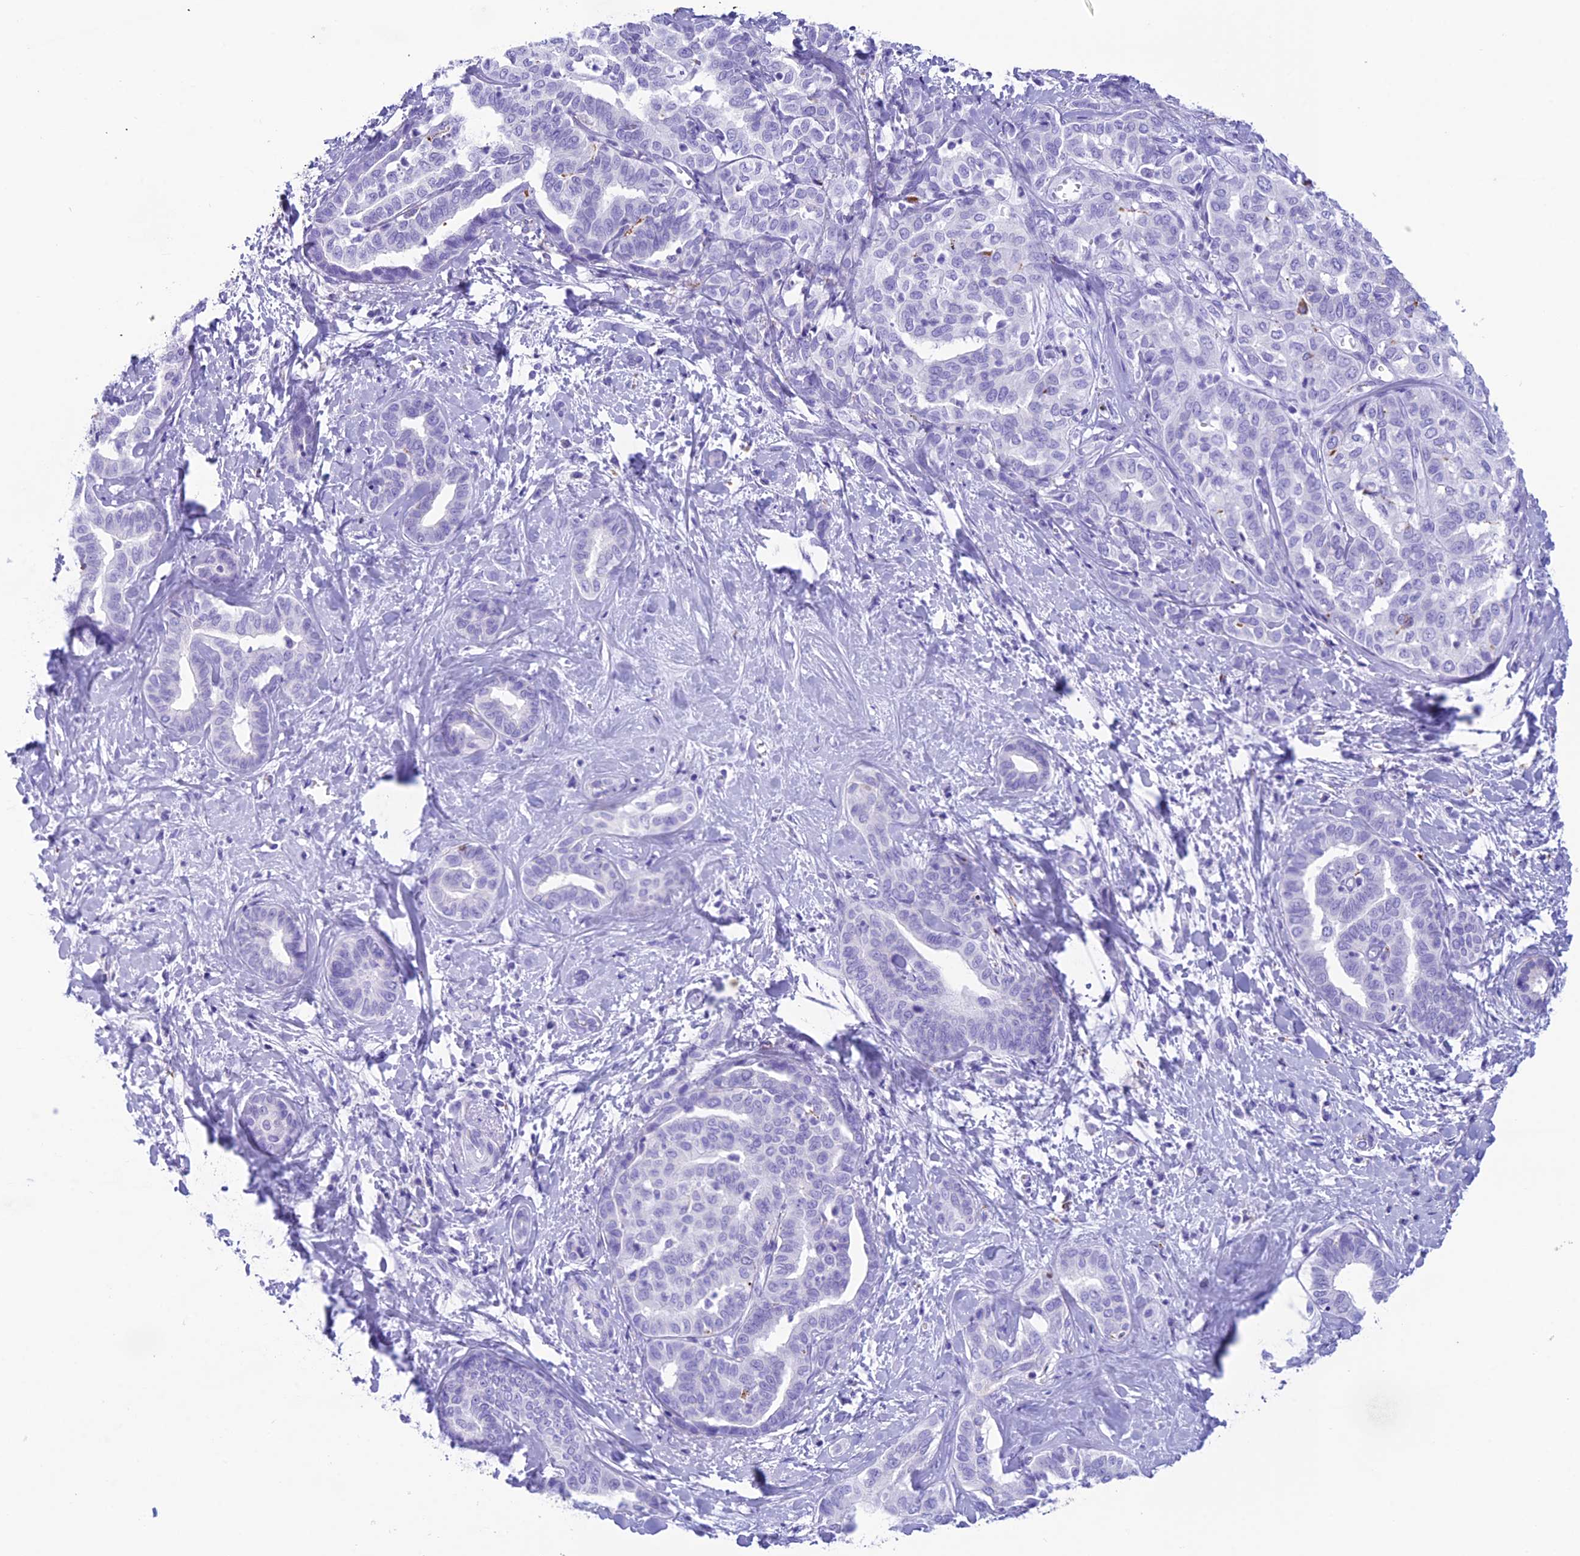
{"staining": {"intensity": "negative", "quantity": "none", "location": "none"}, "tissue": "liver cancer", "cell_type": "Tumor cells", "image_type": "cancer", "snomed": [{"axis": "morphology", "description": "Cholangiocarcinoma"}, {"axis": "topography", "description": "Liver"}], "caption": "IHC photomicrograph of liver cancer (cholangiocarcinoma) stained for a protein (brown), which displays no positivity in tumor cells. (Brightfield microscopy of DAB (3,3'-diaminobenzidine) immunohistochemistry (IHC) at high magnification).", "gene": "TRAM1L1", "patient": {"sex": "female", "age": 77}}